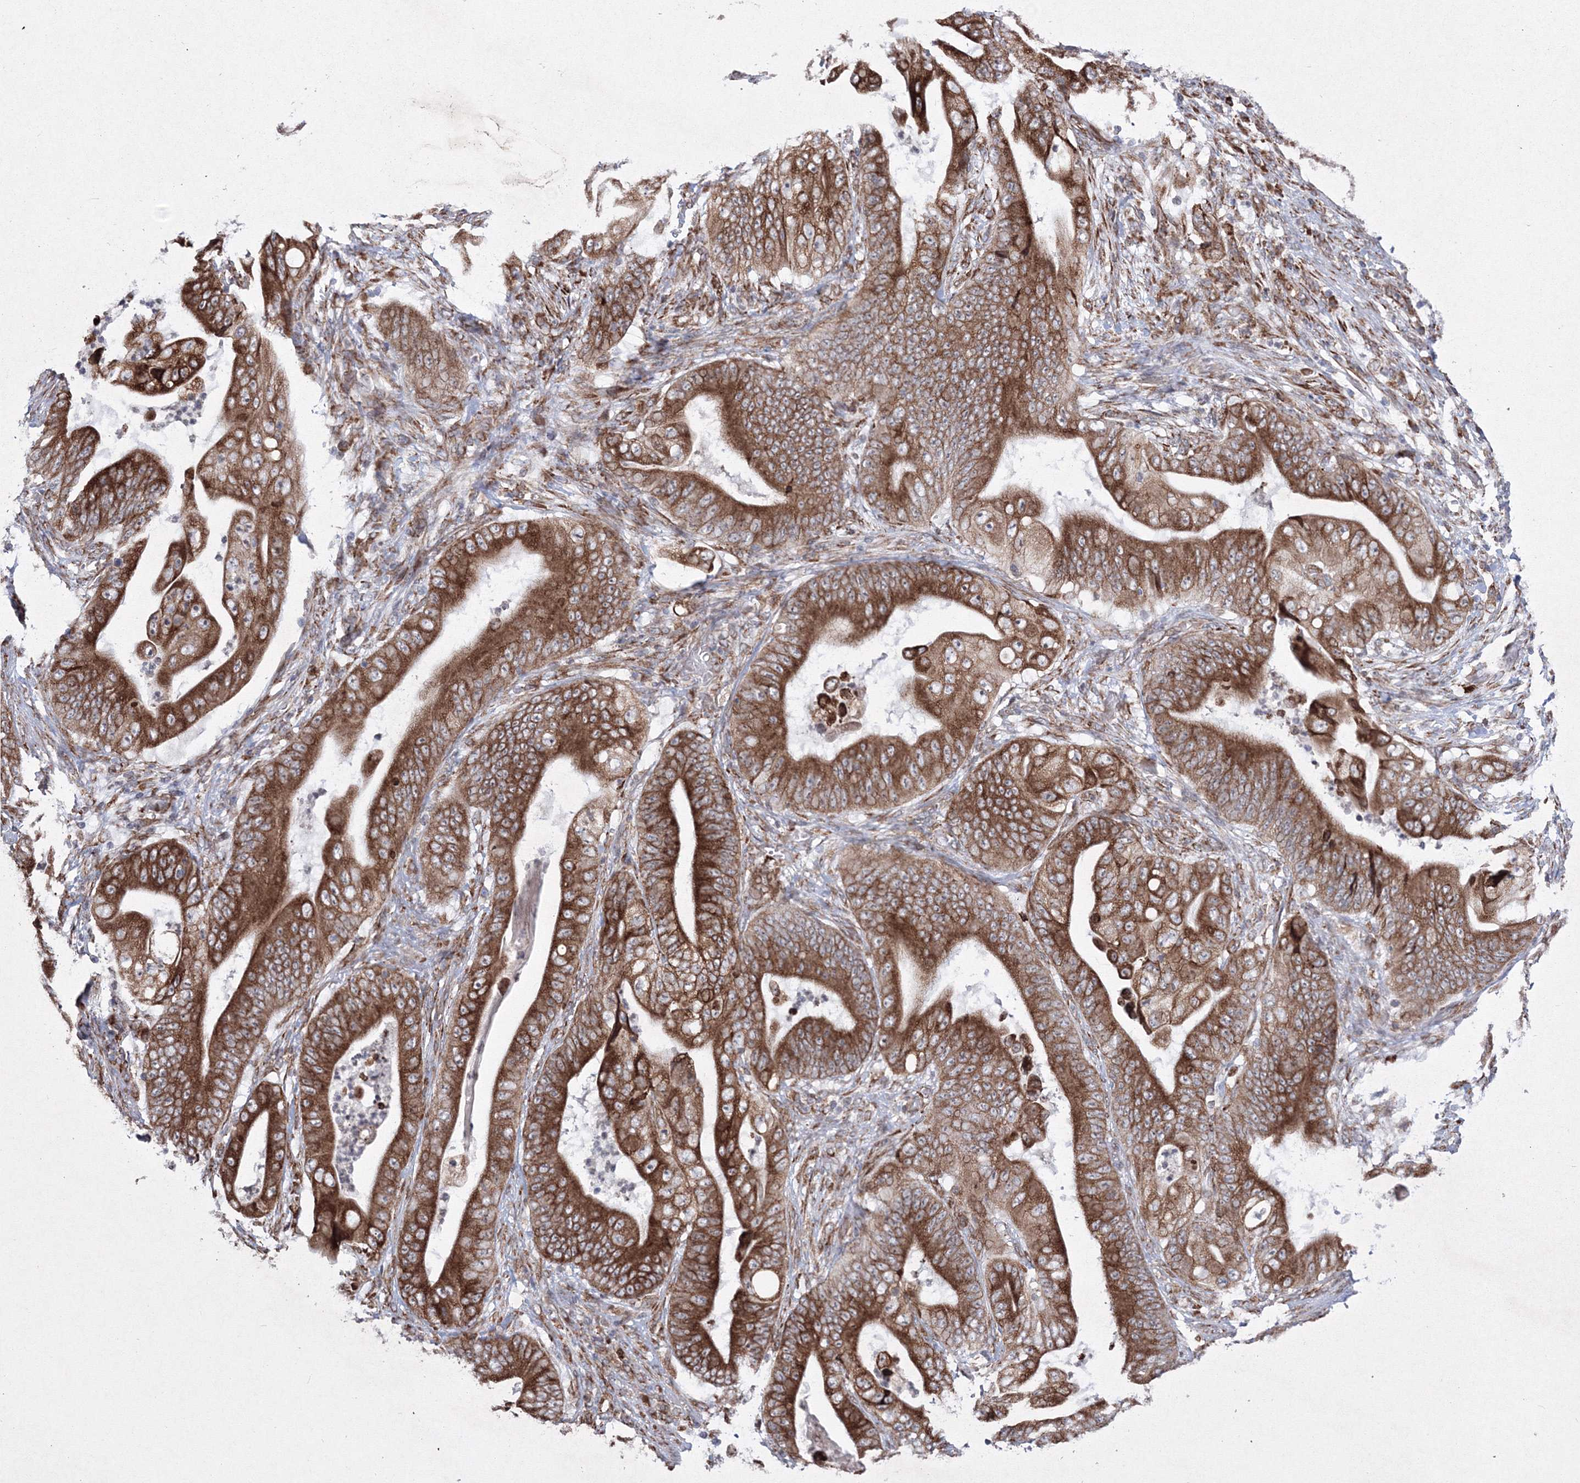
{"staining": {"intensity": "strong", "quantity": ">75%", "location": "cytoplasmic/membranous"}, "tissue": "stomach cancer", "cell_type": "Tumor cells", "image_type": "cancer", "snomed": [{"axis": "morphology", "description": "Adenocarcinoma, NOS"}, {"axis": "topography", "description": "Stomach"}], "caption": "IHC of human stomach cancer demonstrates high levels of strong cytoplasmic/membranous positivity in about >75% of tumor cells. Immunohistochemistry (ihc) stains the protein in brown and the nuclei are stained blue.", "gene": "EFCAB12", "patient": {"sex": "female", "age": 73}}